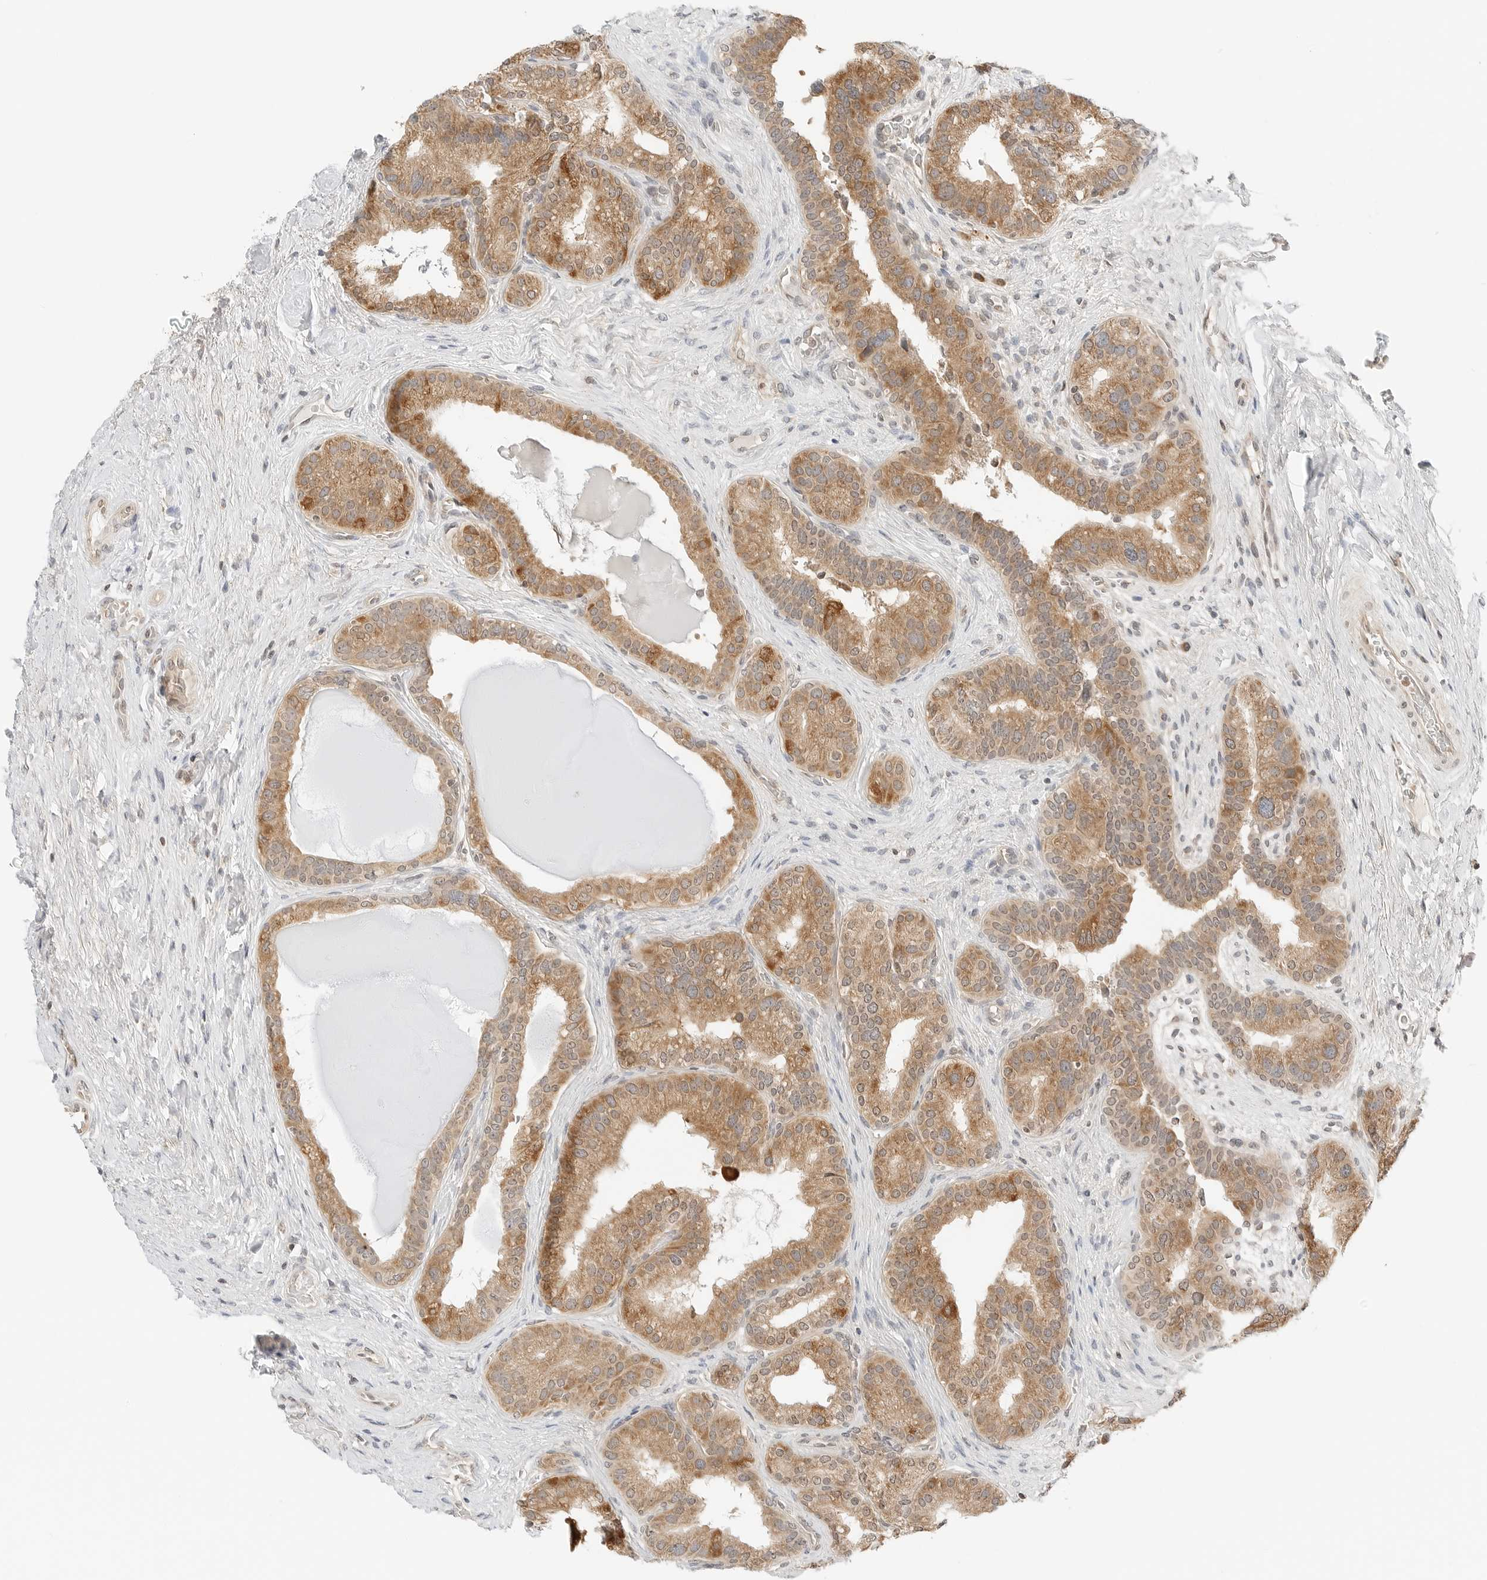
{"staining": {"intensity": "moderate", "quantity": ">75%", "location": "cytoplasmic/membranous,nuclear"}, "tissue": "prostate cancer", "cell_type": "Tumor cells", "image_type": "cancer", "snomed": [{"axis": "morphology", "description": "Adenocarcinoma, High grade"}, {"axis": "topography", "description": "Prostate"}], "caption": "Protein expression analysis of human prostate cancer (adenocarcinoma (high-grade)) reveals moderate cytoplasmic/membranous and nuclear positivity in approximately >75% of tumor cells.", "gene": "IQCC", "patient": {"sex": "male", "age": 56}}